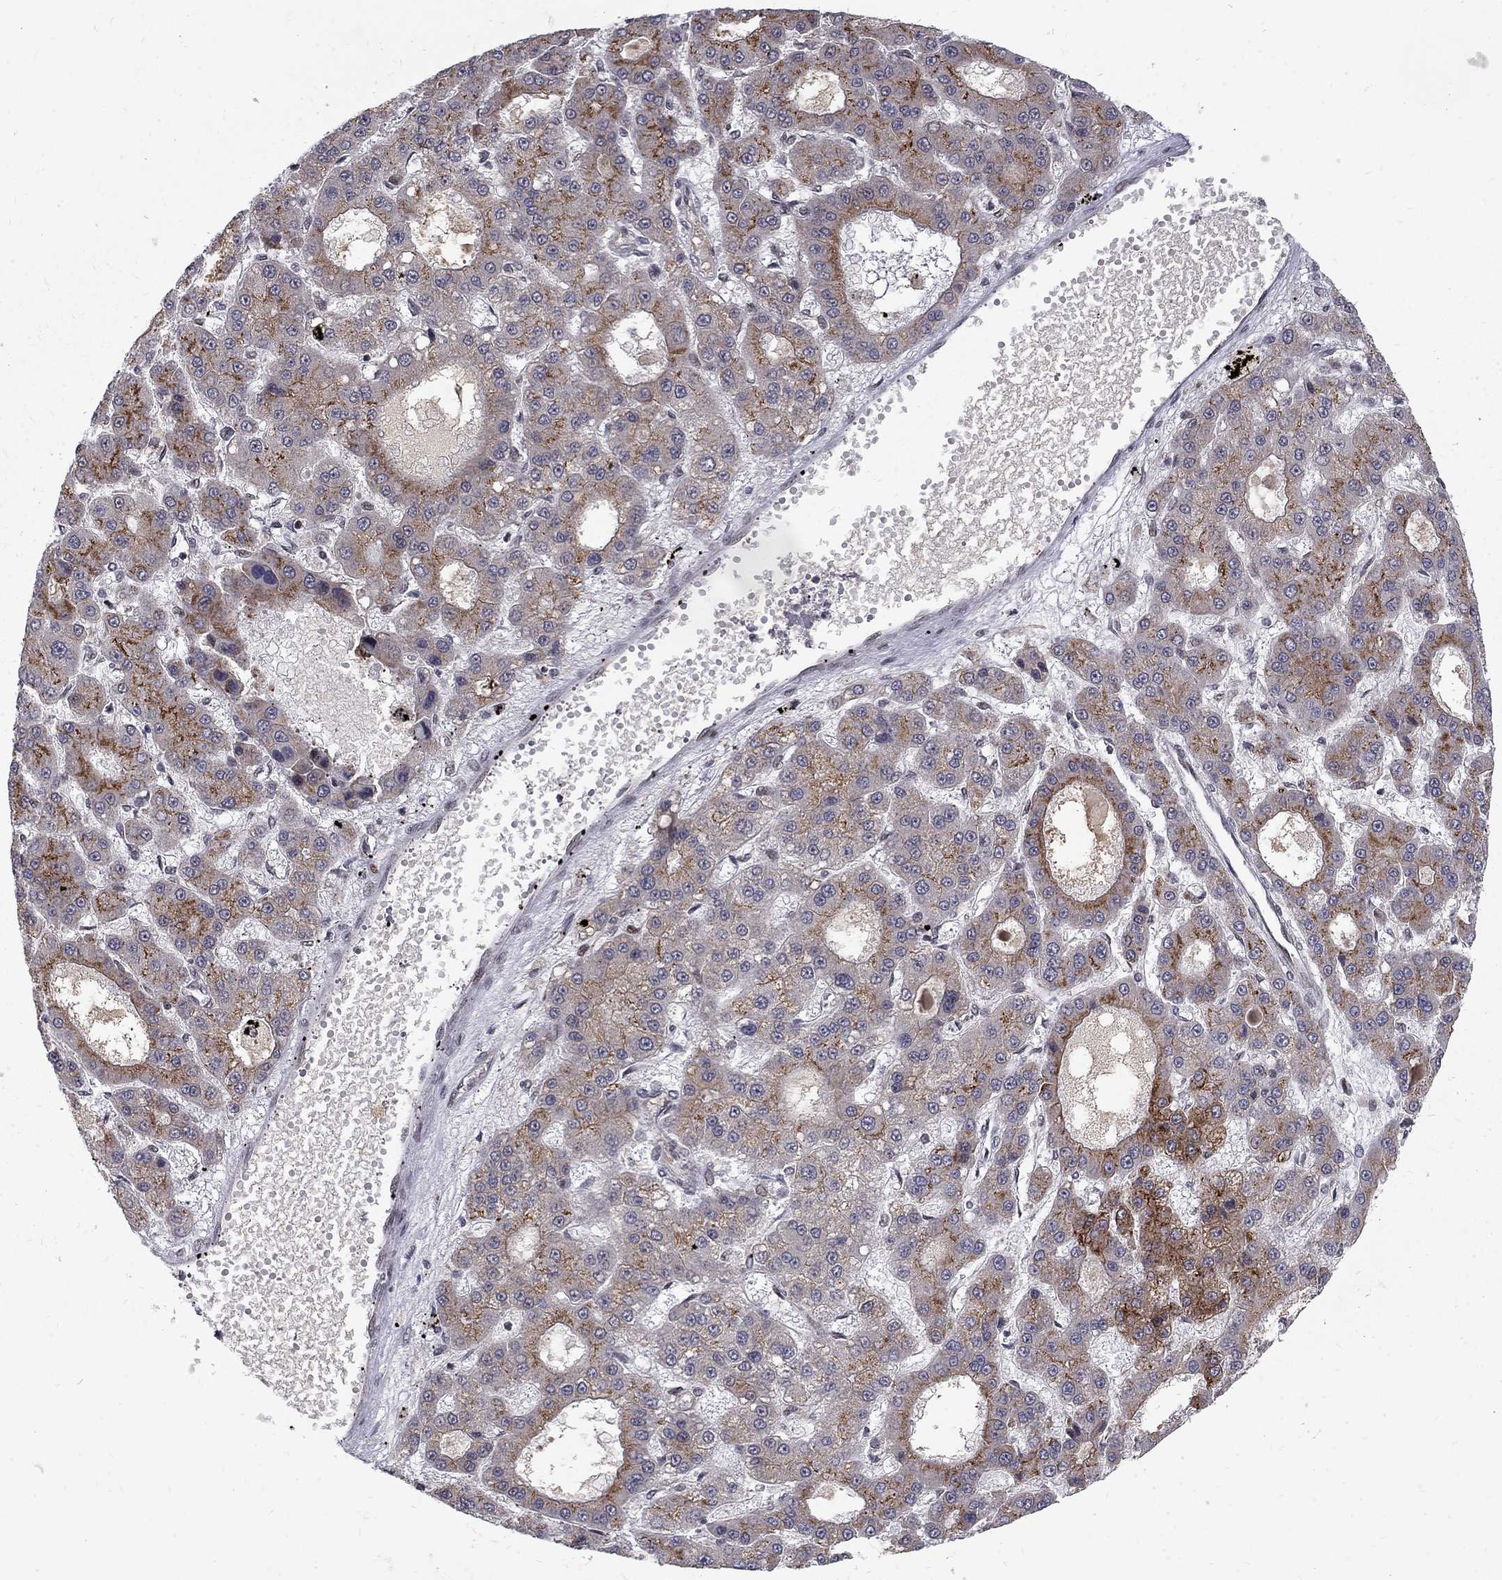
{"staining": {"intensity": "strong", "quantity": "25%-75%", "location": "cytoplasmic/membranous"}, "tissue": "liver cancer", "cell_type": "Tumor cells", "image_type": "cancer", "snomed": [{"axis": "morphology", "description": "Carcinoma, Hepatocellular, NOS"}, {"axis": "topography", "description": "Liver"}], "caption": "High-power microscopy captured an IHC photomicrograph of liver cancer, revealing strong cytoplasmic/membranous expression in about 25%-75% of tumor cells. The protein is stained brown, and the nuclei are stained in blue (DAB IHC with brightfield microscopy, high magnification).", "gene": "TCEAL1", "patient": {"sex": "male", "age": 70}}